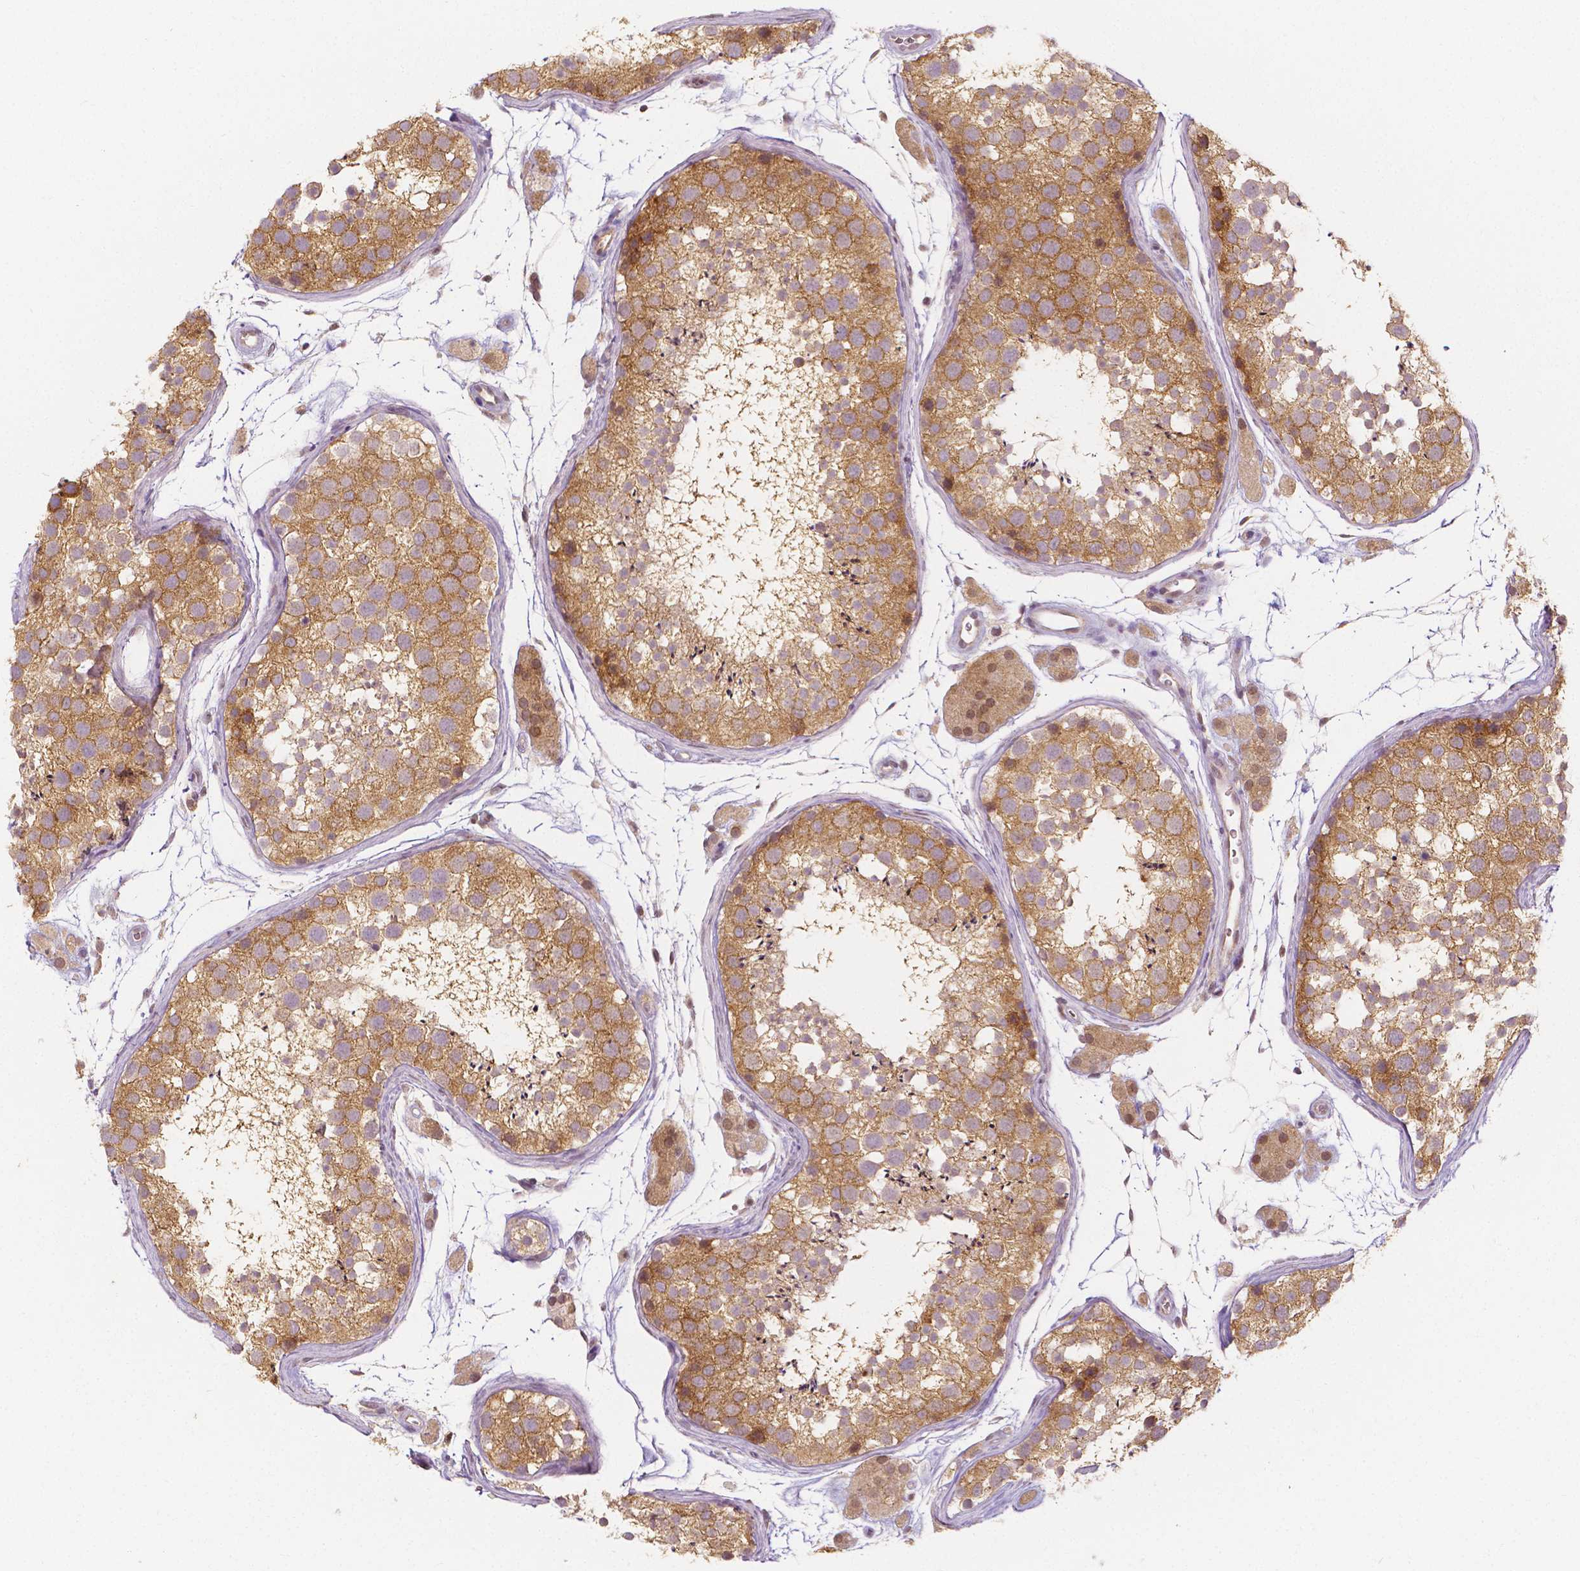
{"staining": {"intensity": "moderate", "quantity": ">75%", "location": "cytoplasmic/membranous"}, "tissue": "testis", "cell_type": "Cells in seminiferous ducts", "image_type": "normal", "snomed": [{"axis": "morphology", "description": "Normal tissue, NOS"}, {"axis": "topography", "description": "Testis"}], "caption": "Immunohistochemical staining of benign testis shows moderate cytoplasmic/membranous protein staining in about >75% of cells in seminiferous ducts. (DAB IHC, brown staining for protein, blue staining for nuclei).", "gene": "NAPRT", "patient": {"sex": "male", "age": 41}}